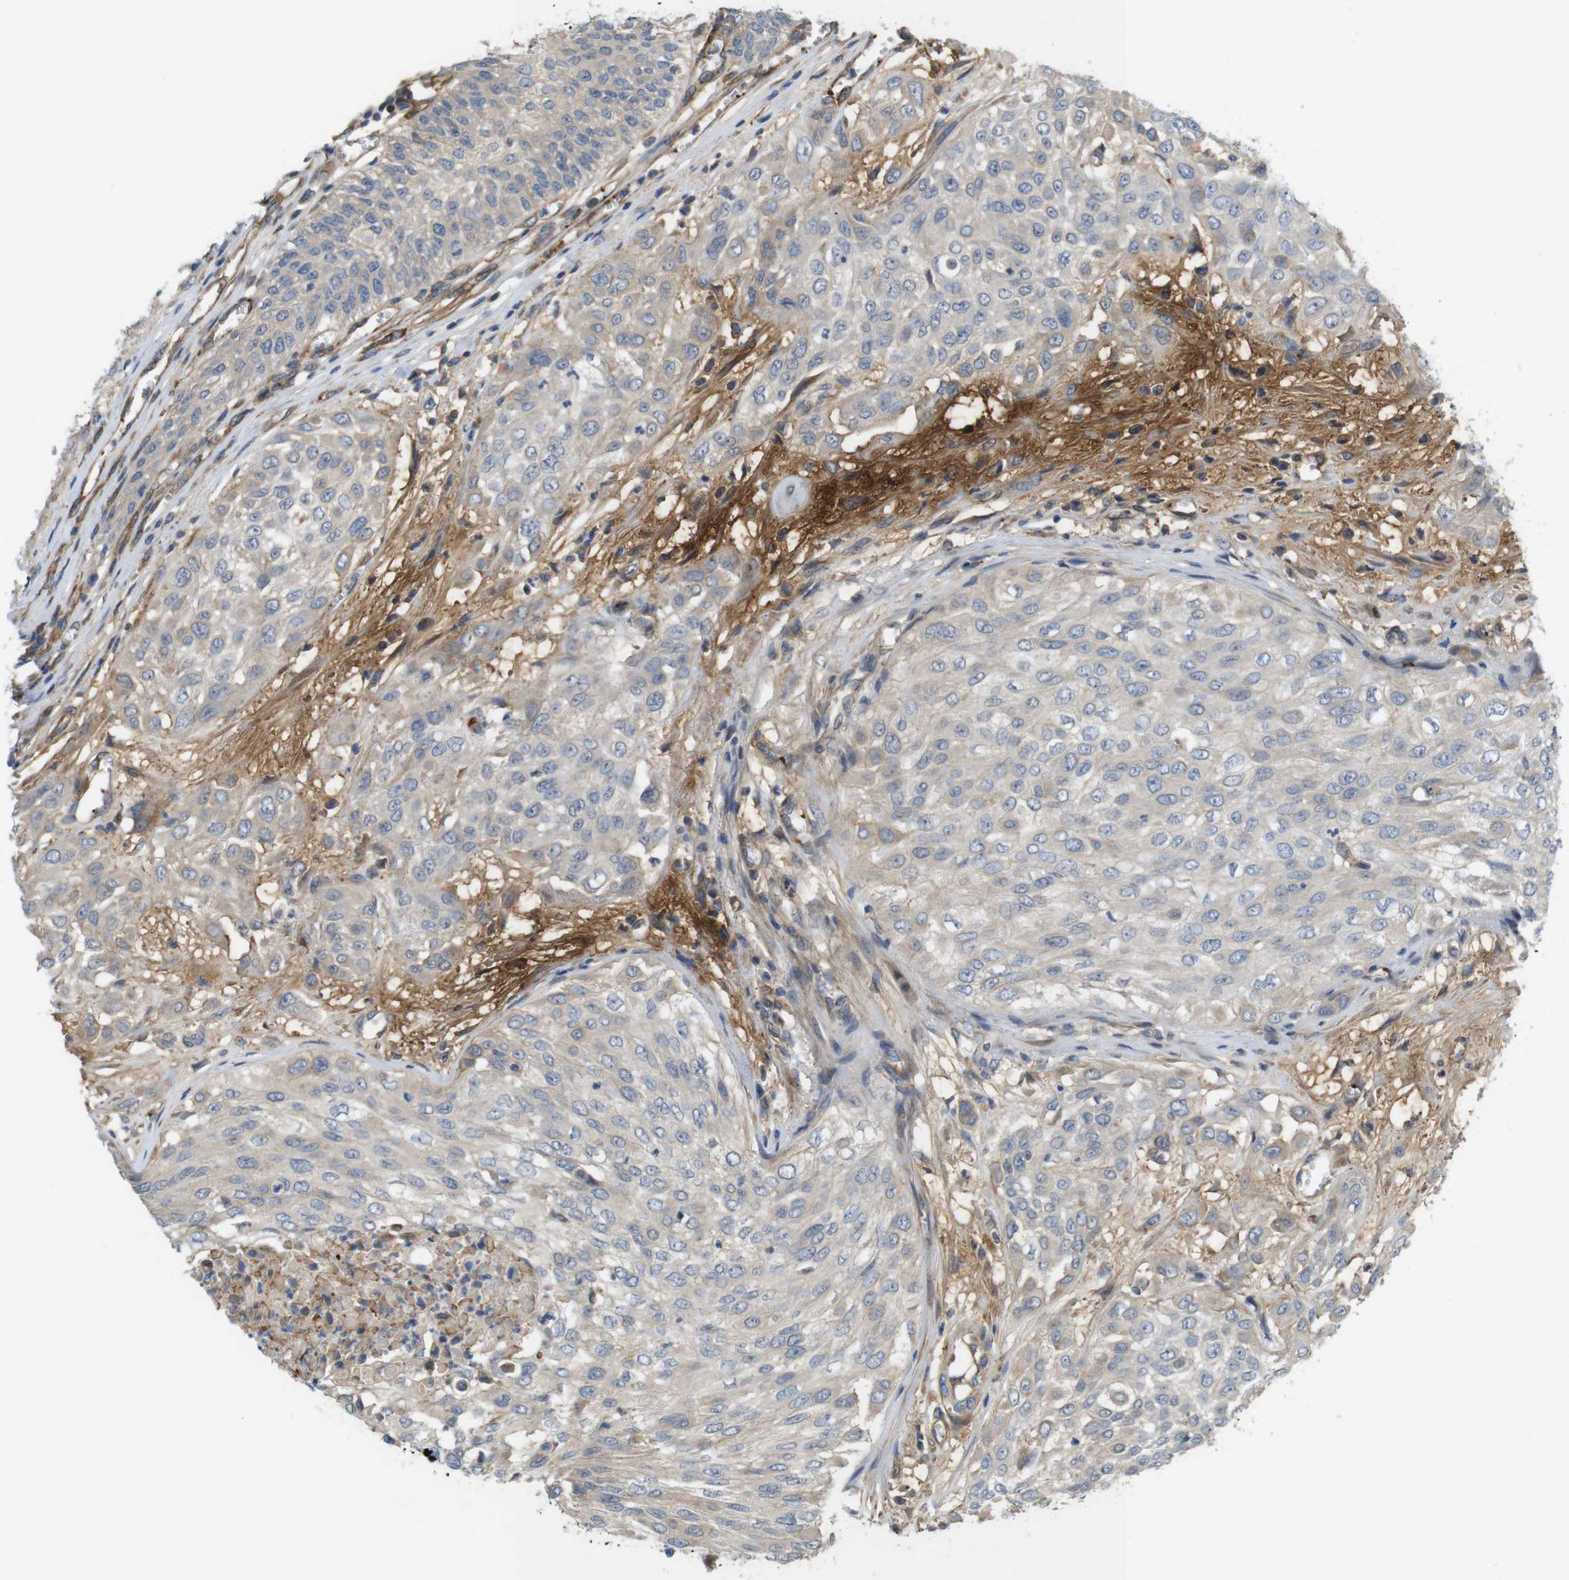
{"staining": {"intensity": "weak", "quantity": ">75%", "location": "cytoplasmic/membranous"}, "tissue": "urothelial cancer", "cell_type": "Tumor cells", "image_type": "cancer", "snomed": [{"axis": "morphology", "description": "Urothelial carcinoma, High grade"}, {"axis": "topography", "description": "Urinary bladder"}], "caption": "Immunohistochemistry (IHC) micrograph of urothelial carcinoma (high-grade) stained for a protein (brown), which reveals low levels of weak cytoplasmic/membranous positivity in approximately >75% of tumor cells.", "gene": "BVES", "patient": {"sex": "male", "age": 57}}